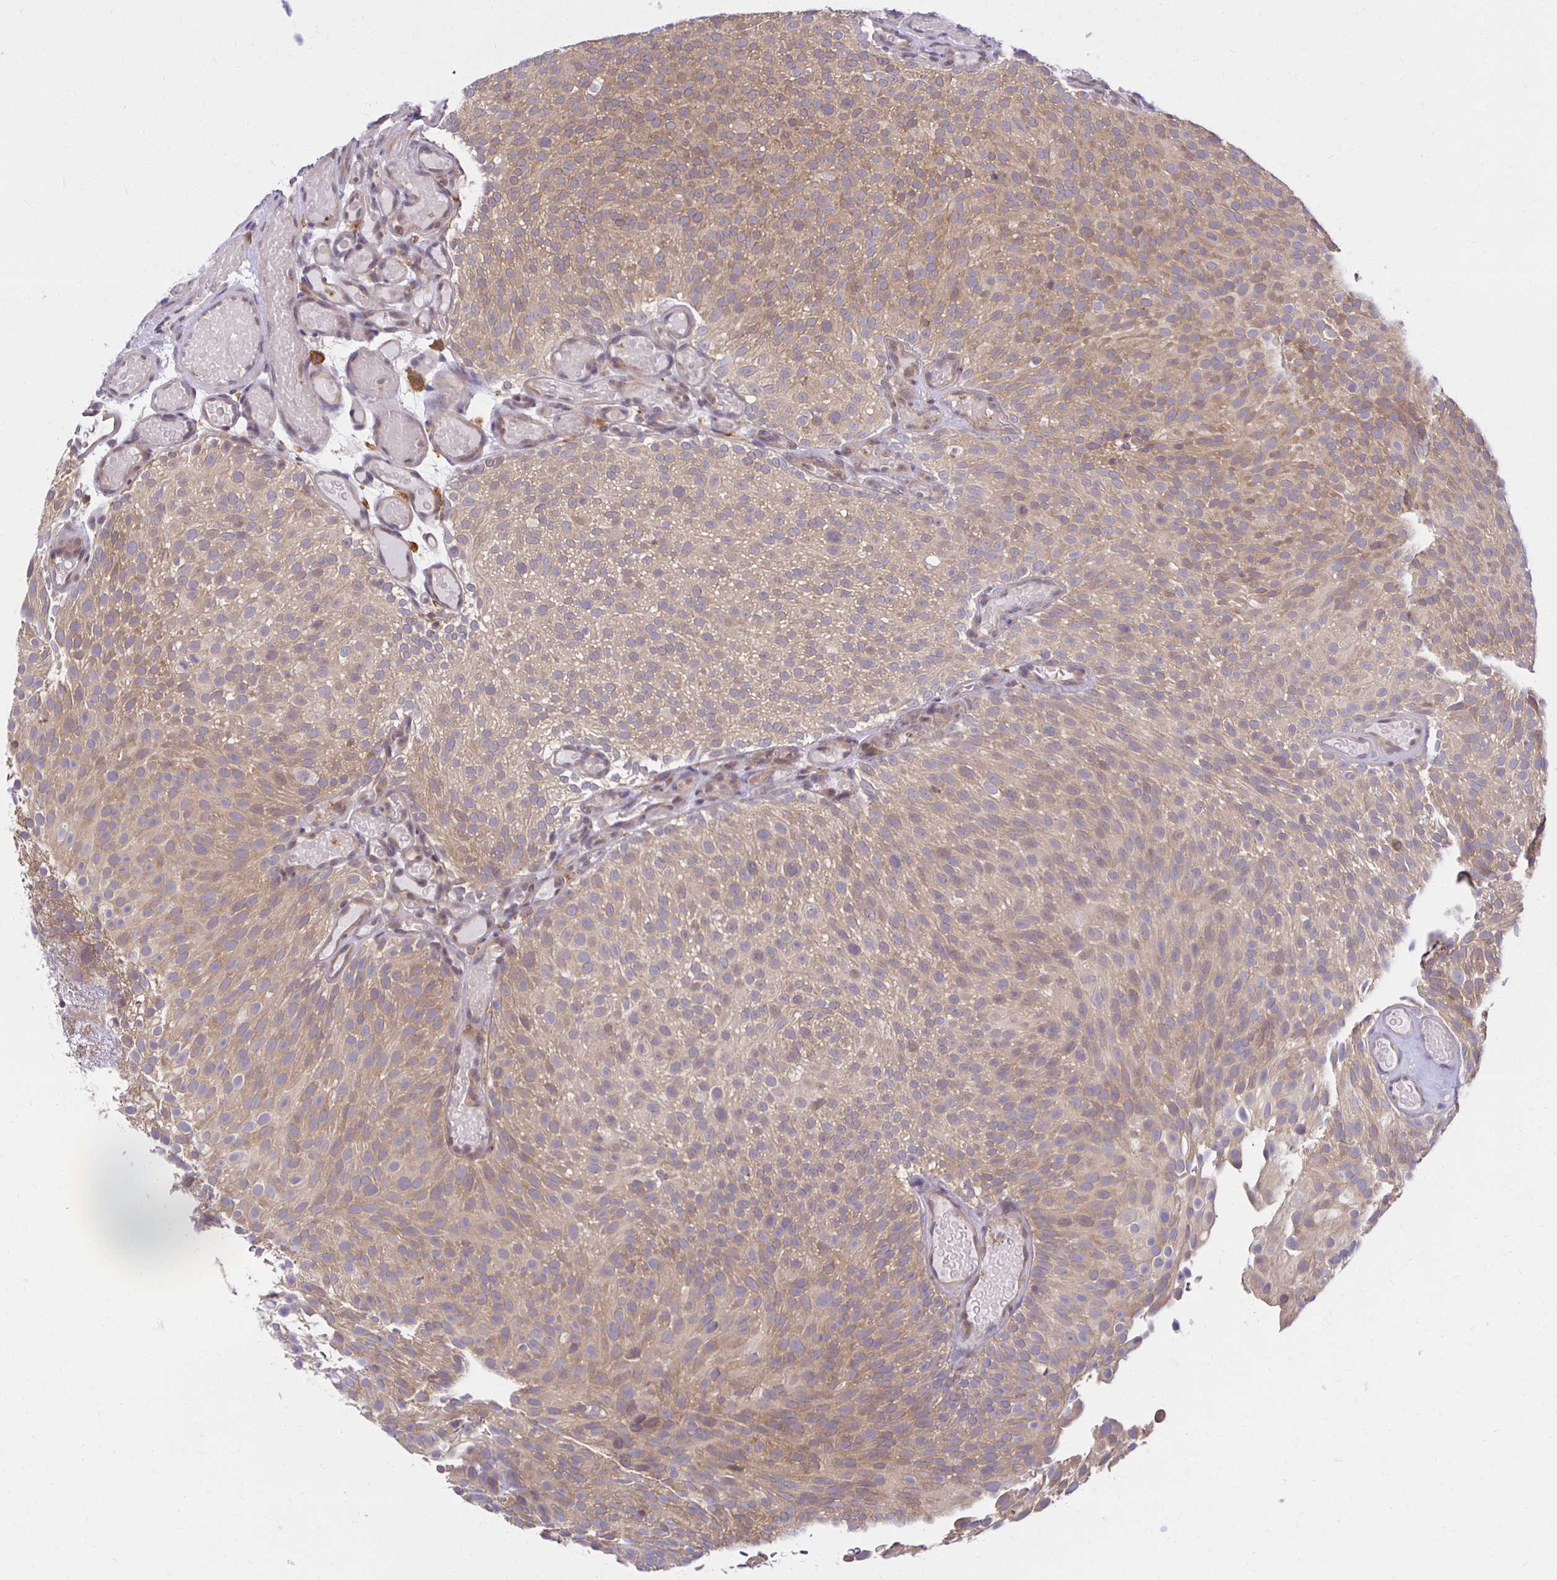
{"staining": {"intensity": "weak", "quantity": ">75%", "location": "cytoplasmic/membranous"}, "tissue": "urothelial cancer", "cell_type": "Tumor cells", "image_type": "cancer", "snomed": [{"axis": "morphology", "description": "Urothelial carcinoma, Low grade"}, {"axis": "topography", "description": "Urinary bladder"}], "caption": "IHC (DAB (3,3'-diaminobenzidine)) staining of human urothelial carcinoma (low-grade) shows weak cytoplasmic/membranous protein staining in about >75% of tumor cells.", "gene": "MIEN1", "patient": {"sex": "male", "age": 78}}